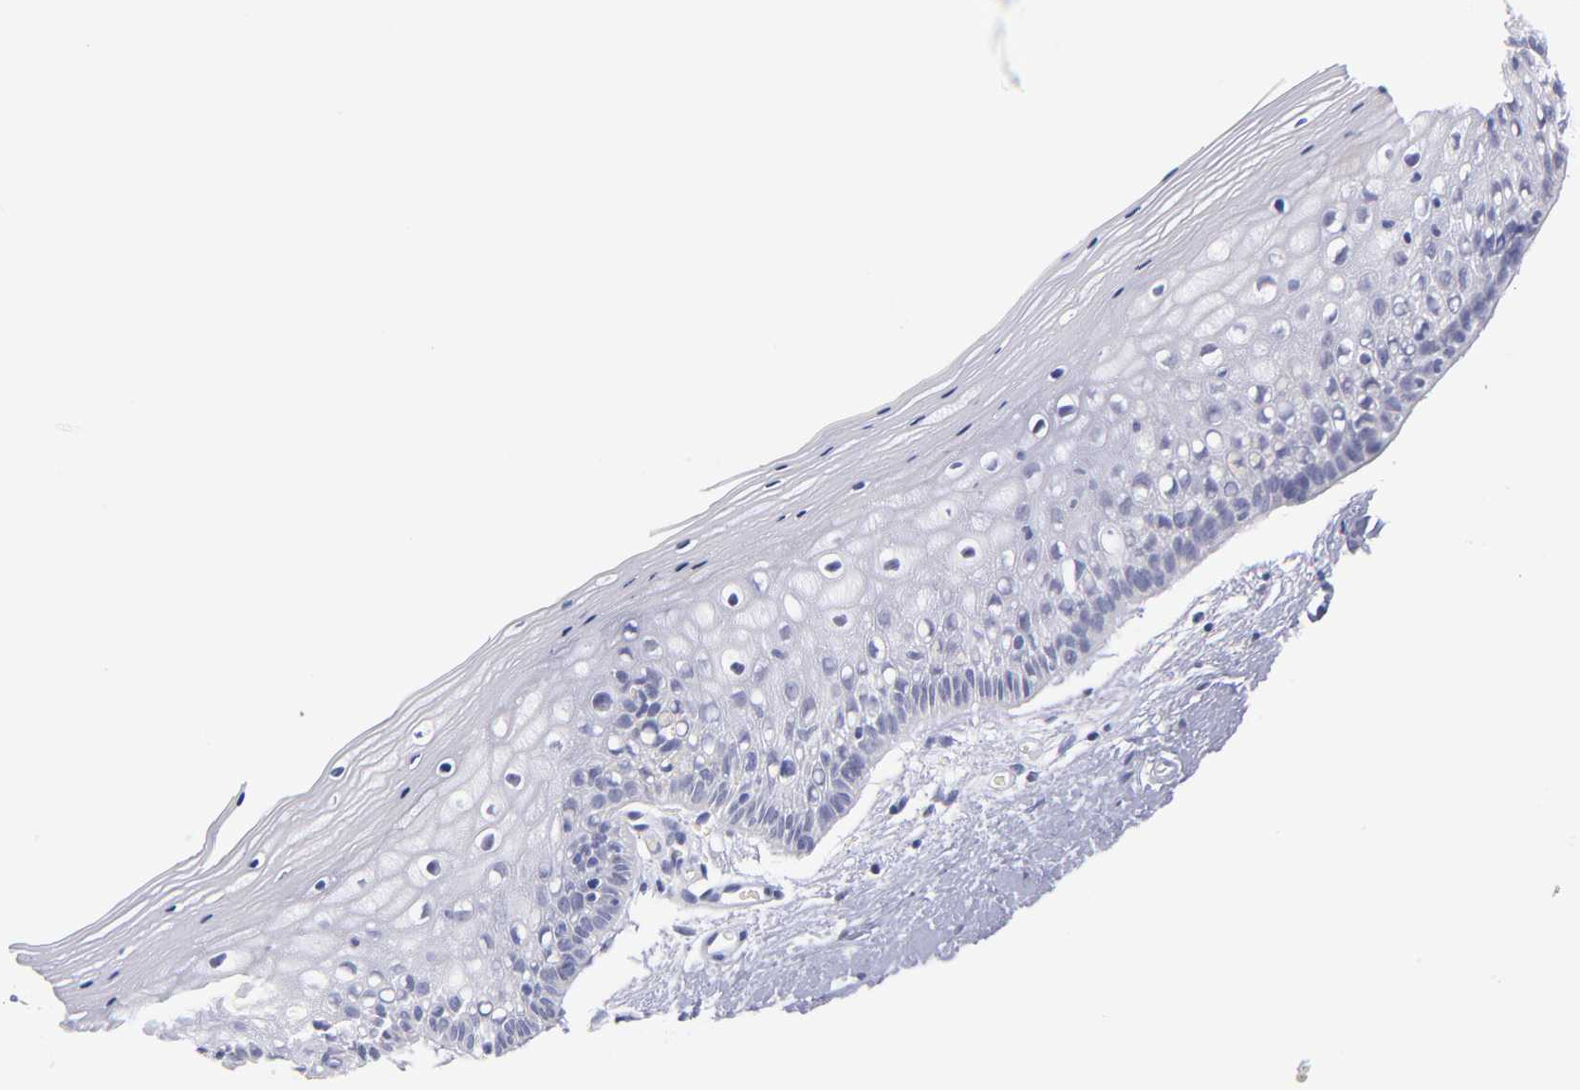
{"staining": {"intensity": "negative", "quantity": "none", "location": "none"}, "tissue": "vagina", "cell_type": "Squamous epithelial cells", "image_type": "normal", "snomed": [{"axis": "morphology", "description": "Normal tissue, NOS"}, {"axis": "topography", "description": "Vagina"}], "caption": "An immunohistochemistry (IHC) photomicrograph of benign vagina is shown. There is no staining in squamous epithelial cells of vagina. (DAB immunohistochemistry, high magnification).", "gene": "SNRPB", "patient": {"sex": "female", "age": 46}}